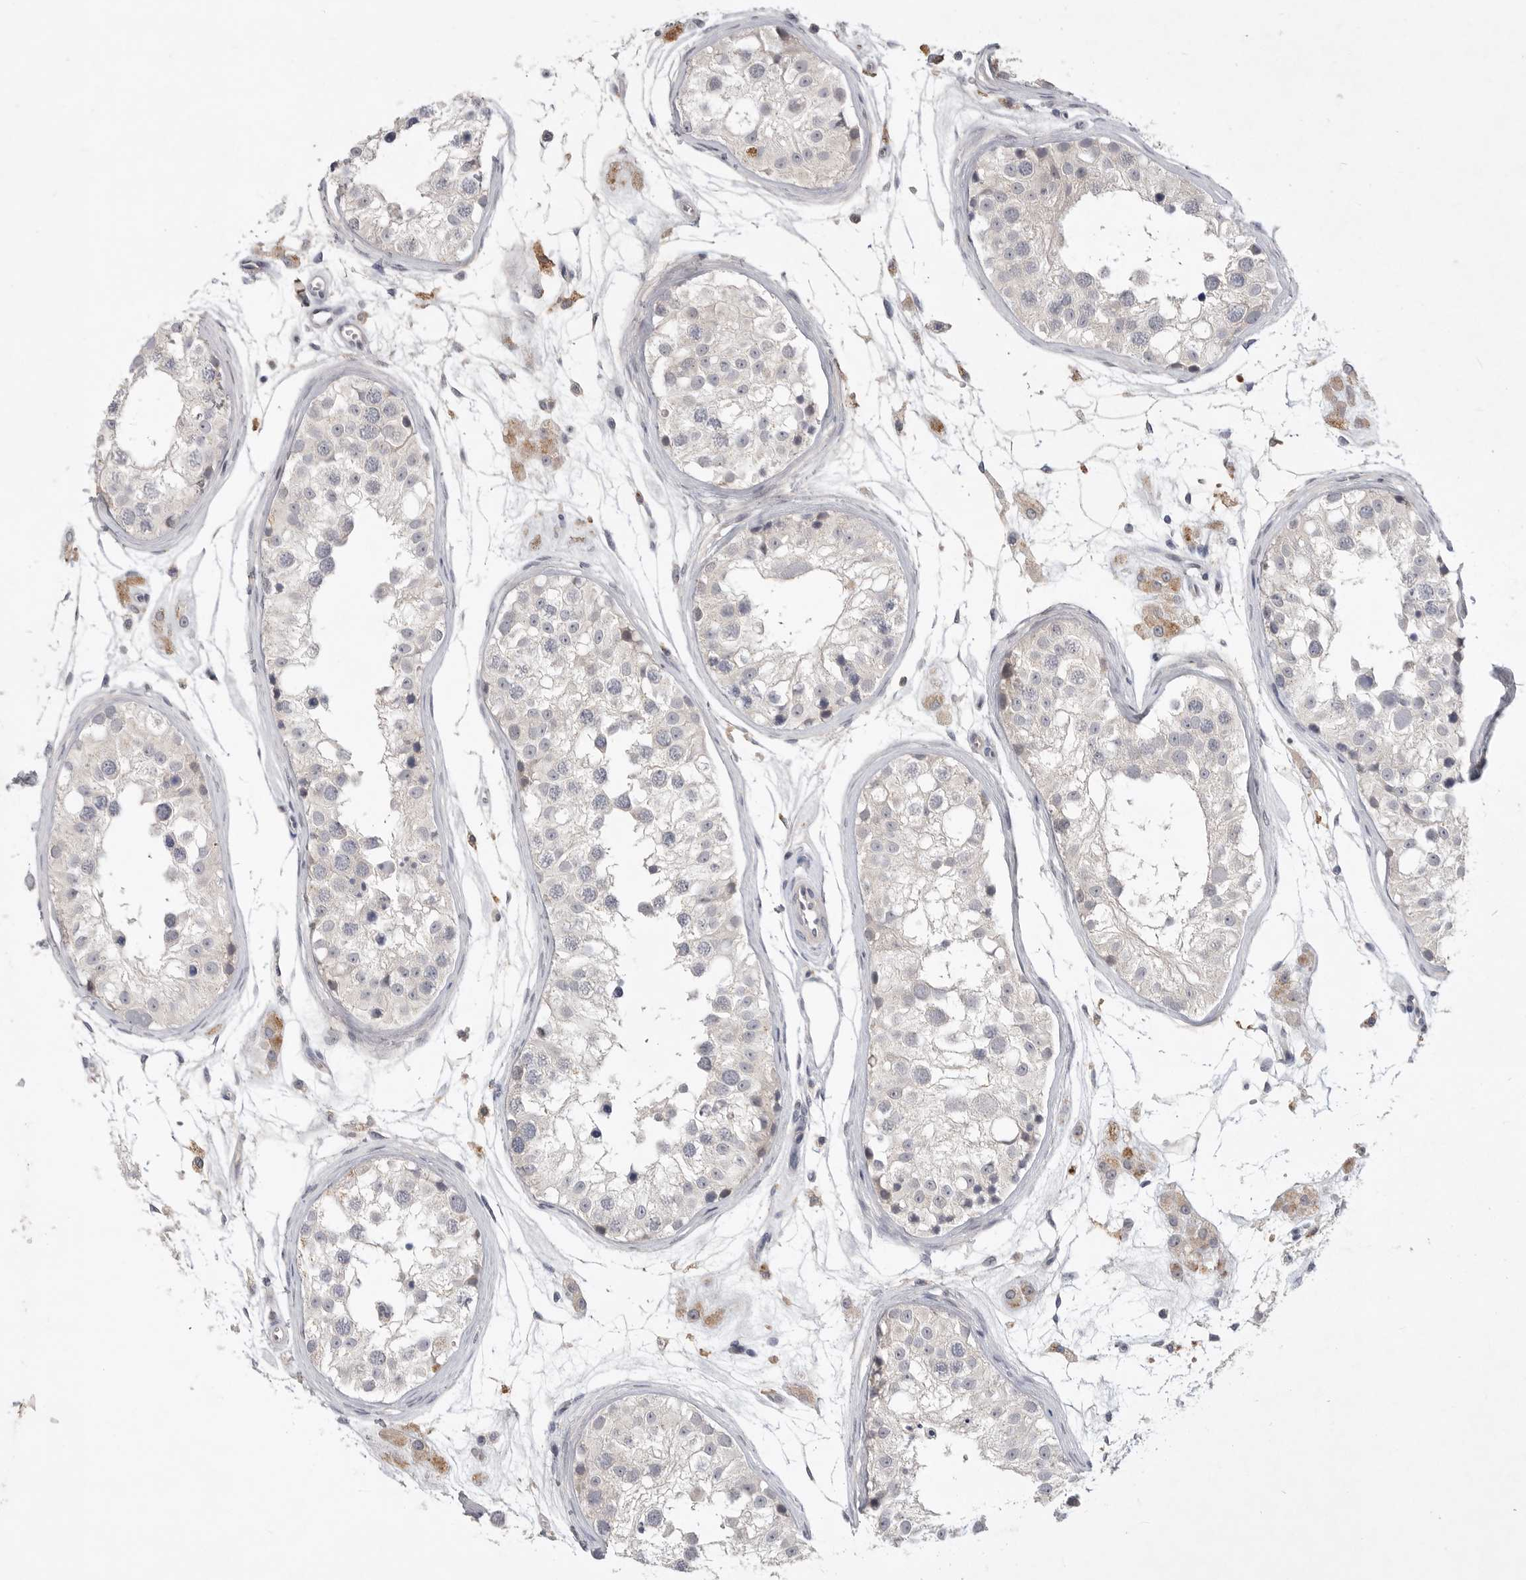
{"staining": {"intensity": "negative", "quantity": "none", "location": "none"}, "tissue": "testis", "cell_type": "Cells in seminiferous ducts", "image_type": "normal", "snomed": [{"axis": "morphology", "description": "Normal tissue, NOS"}, {"axis": "morphology", "description": "Adenocarcinoma, metastatic, NOS"}, {"axis": "topography", "description": "Testis"}], "caption": "This is an IHC photomicrograph of normal testis. There is no staining in cells in seminiferous ducts.", "gene": "ITGAD", "patient": {"sex": "male", "age": 26}}